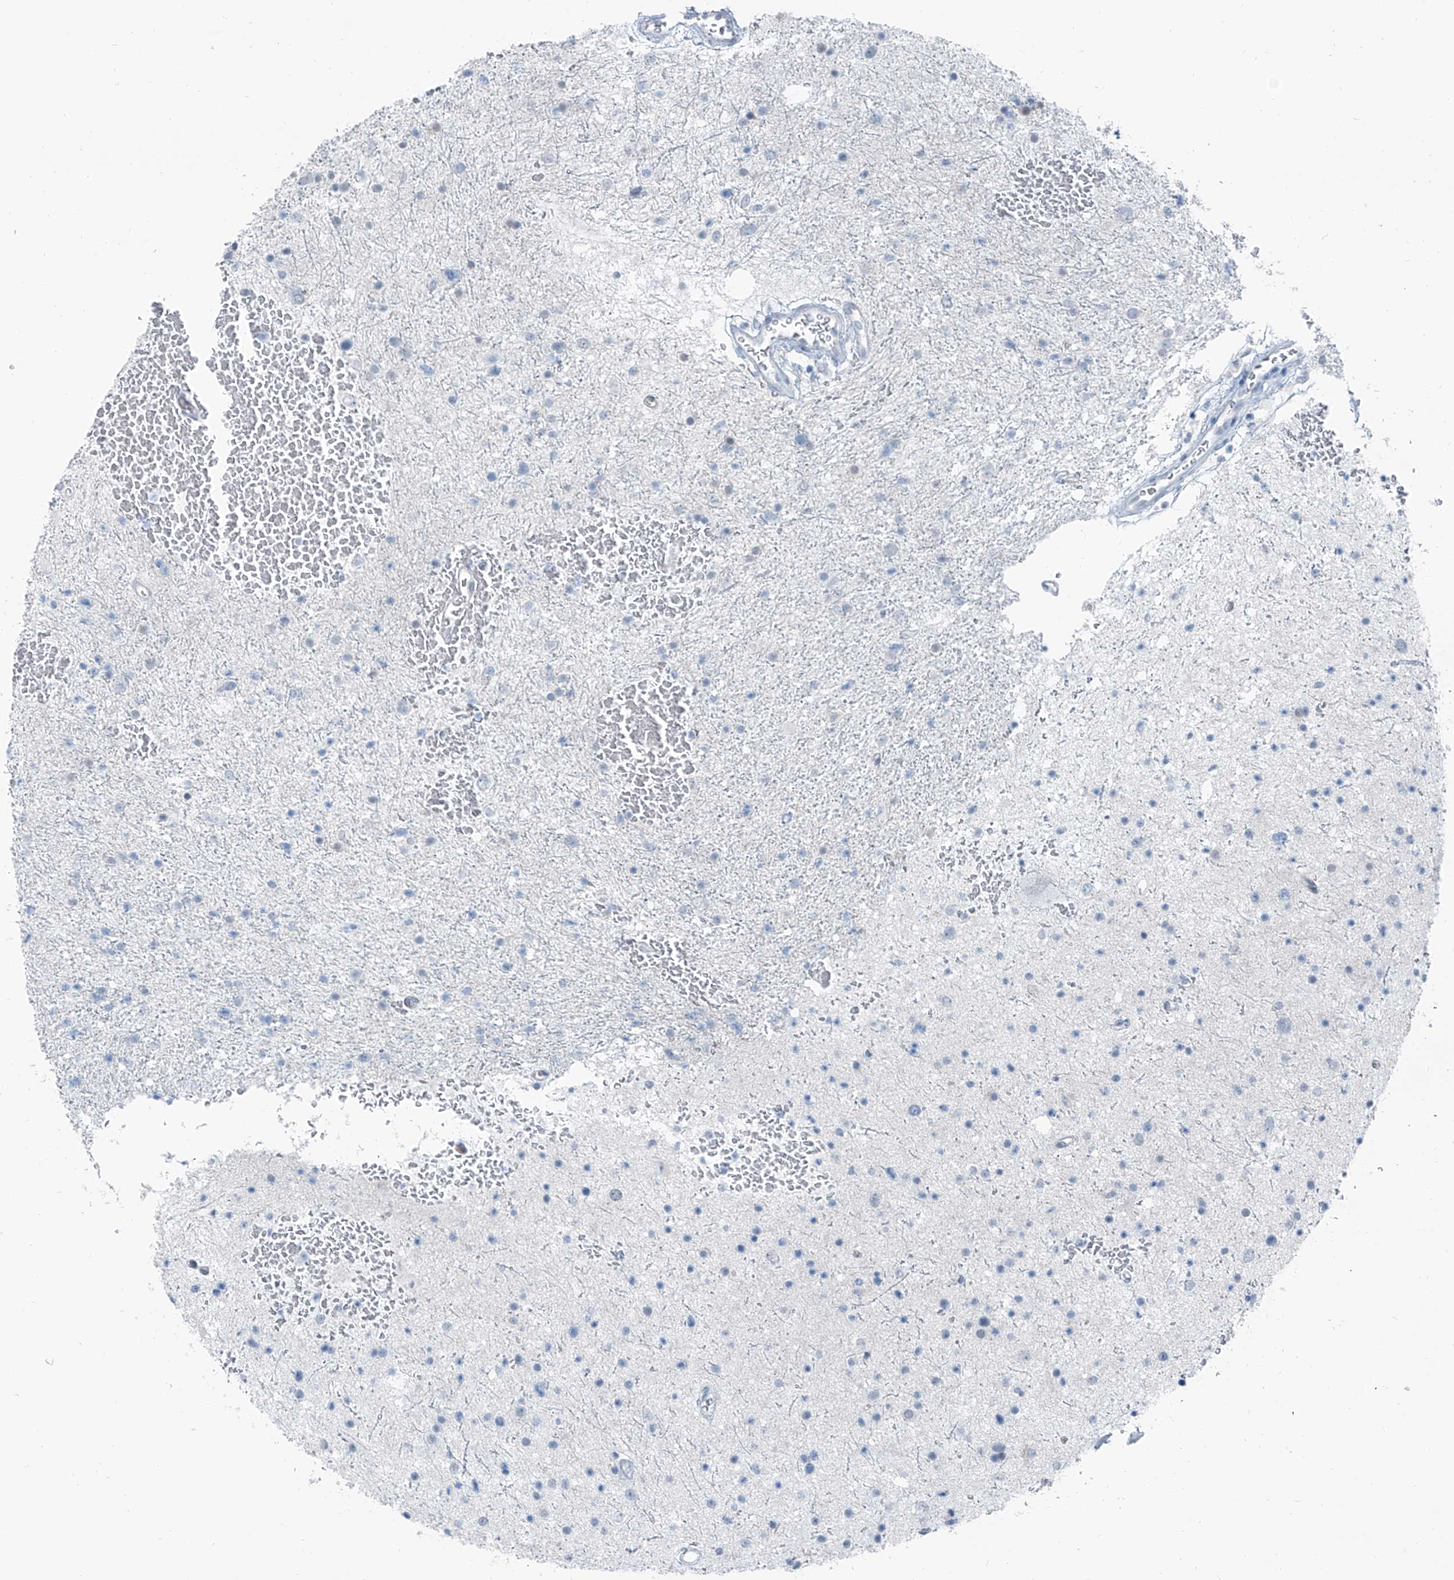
{"staining": {"intensity": "negative", "quantity": "none", "location": "none"}, "tissue": "glioma", "cell_type": "Tumor cells", "image_type": "cancer", "snomed": [{"axis": "morphology", "description": "Glioma, malignant, Low grade"}, {"axis": "topography", "description": "Brain"}], "caption": "The image exhibits no significant expression in tumor cells of glioma. Brightfield microscopy of immunohistochemistry stained with DAB (brown) and hematoxylin (blue), captured at high magnification.", "gene": "RGN", "patient": {"sex": "female", "age": 37}}